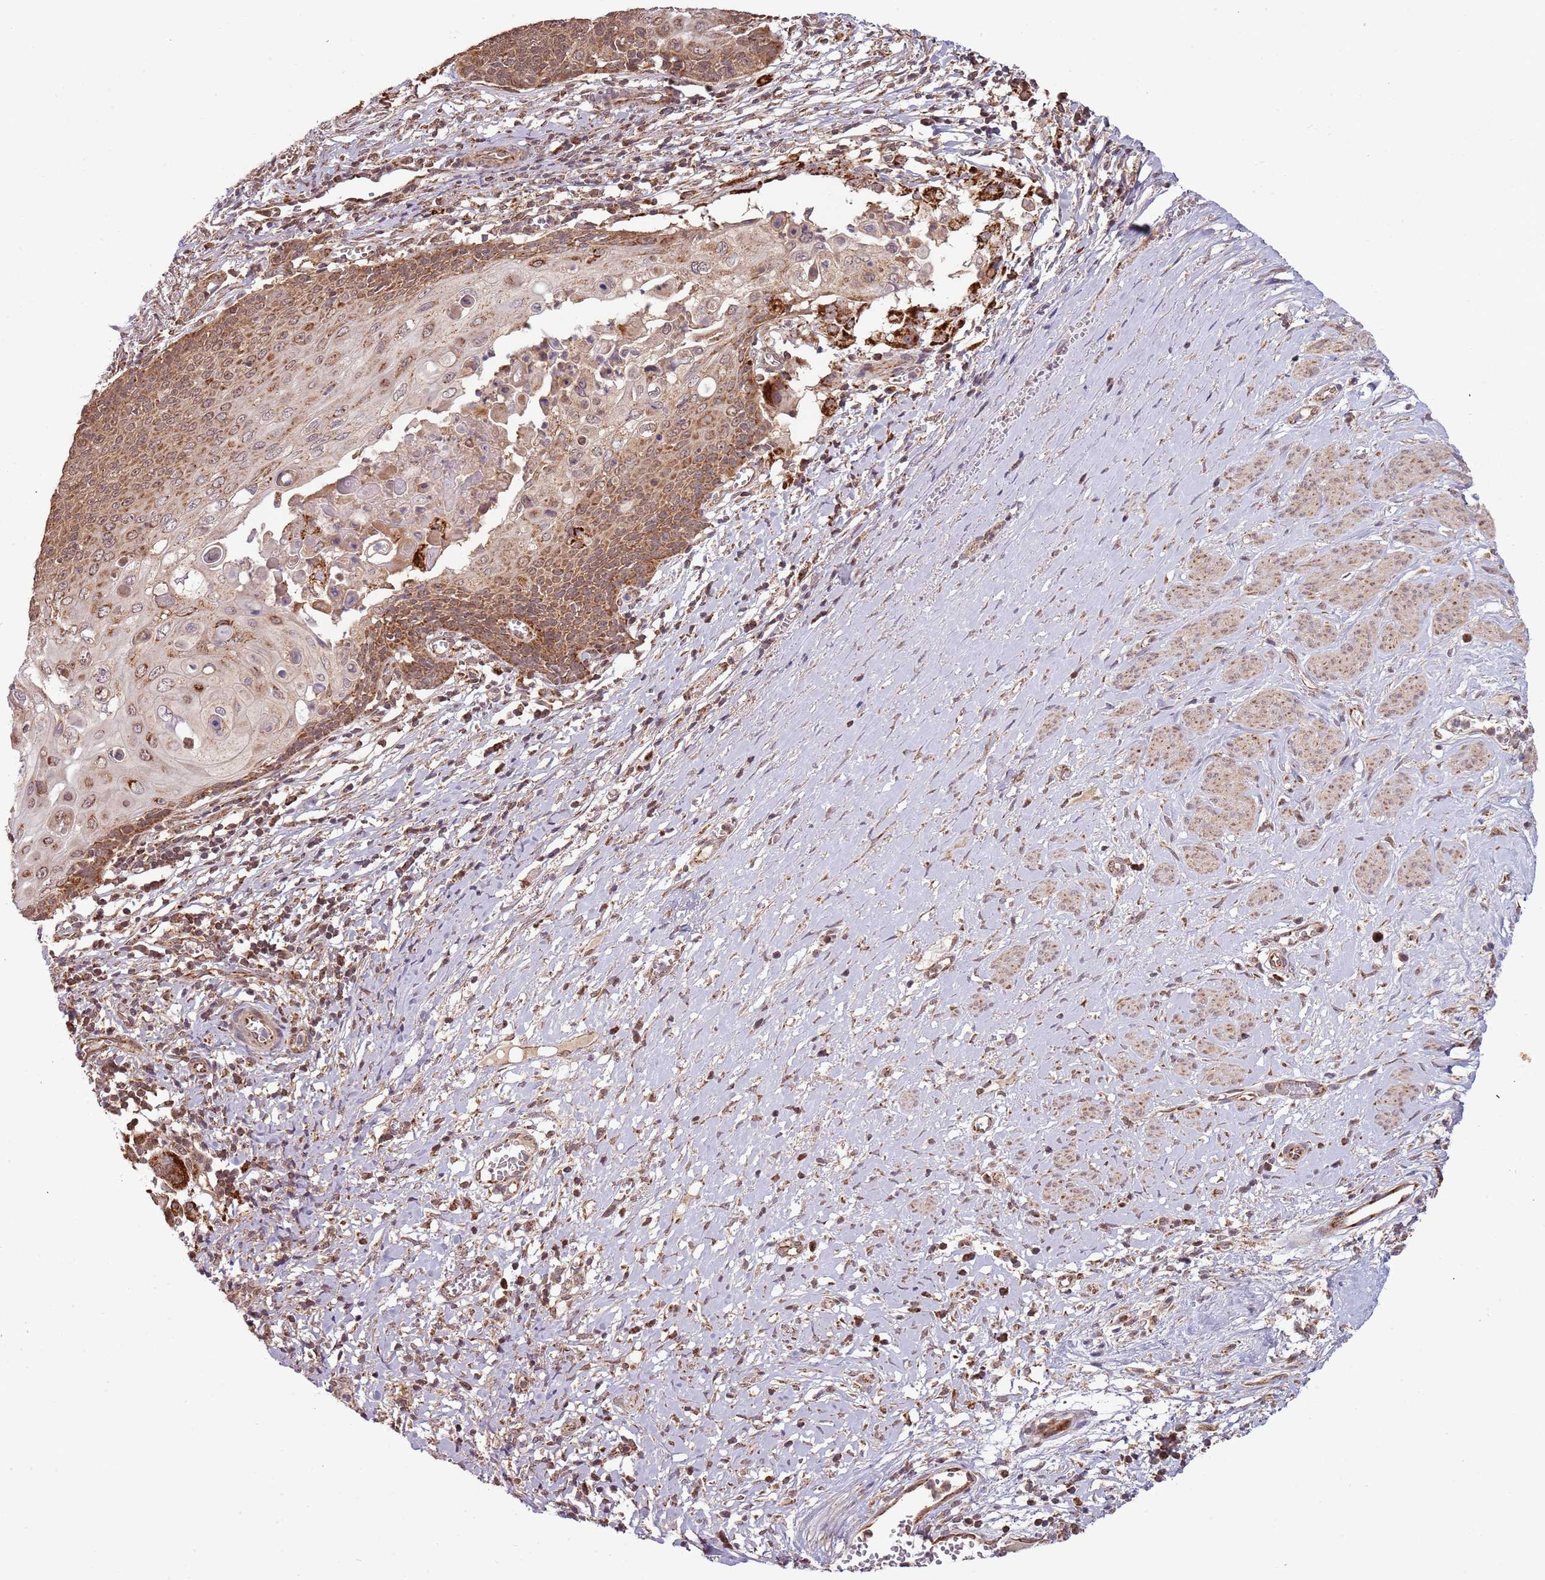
{"staining": {"intensity": "moderate", "quantity": ">75%", "location": "cytoplasmic/membranous,nuclear"}, "tissue": "cervical cancer", "cell_type": "Tumor cells", "image_type": "cancer", "snomed": [{"axis": "morphology", "description": "Squamous cell carcinoma, NOS"}, {"axis": "topography", "description": "Cervix"}], "caption": "Squamous cell carcinoma (cervical) tissue exhibits moderate cytoplasmic/membranous and nuclear positivity in about >75% of tumor cells (Stains: DAB (3,3'-diaminobenzidine) in brown, nuclei in blue, Microscopy: brightfield microscopy at high magnification).", "gene": "IL17RD", "patient": {"sex": "female", "age": 39}}